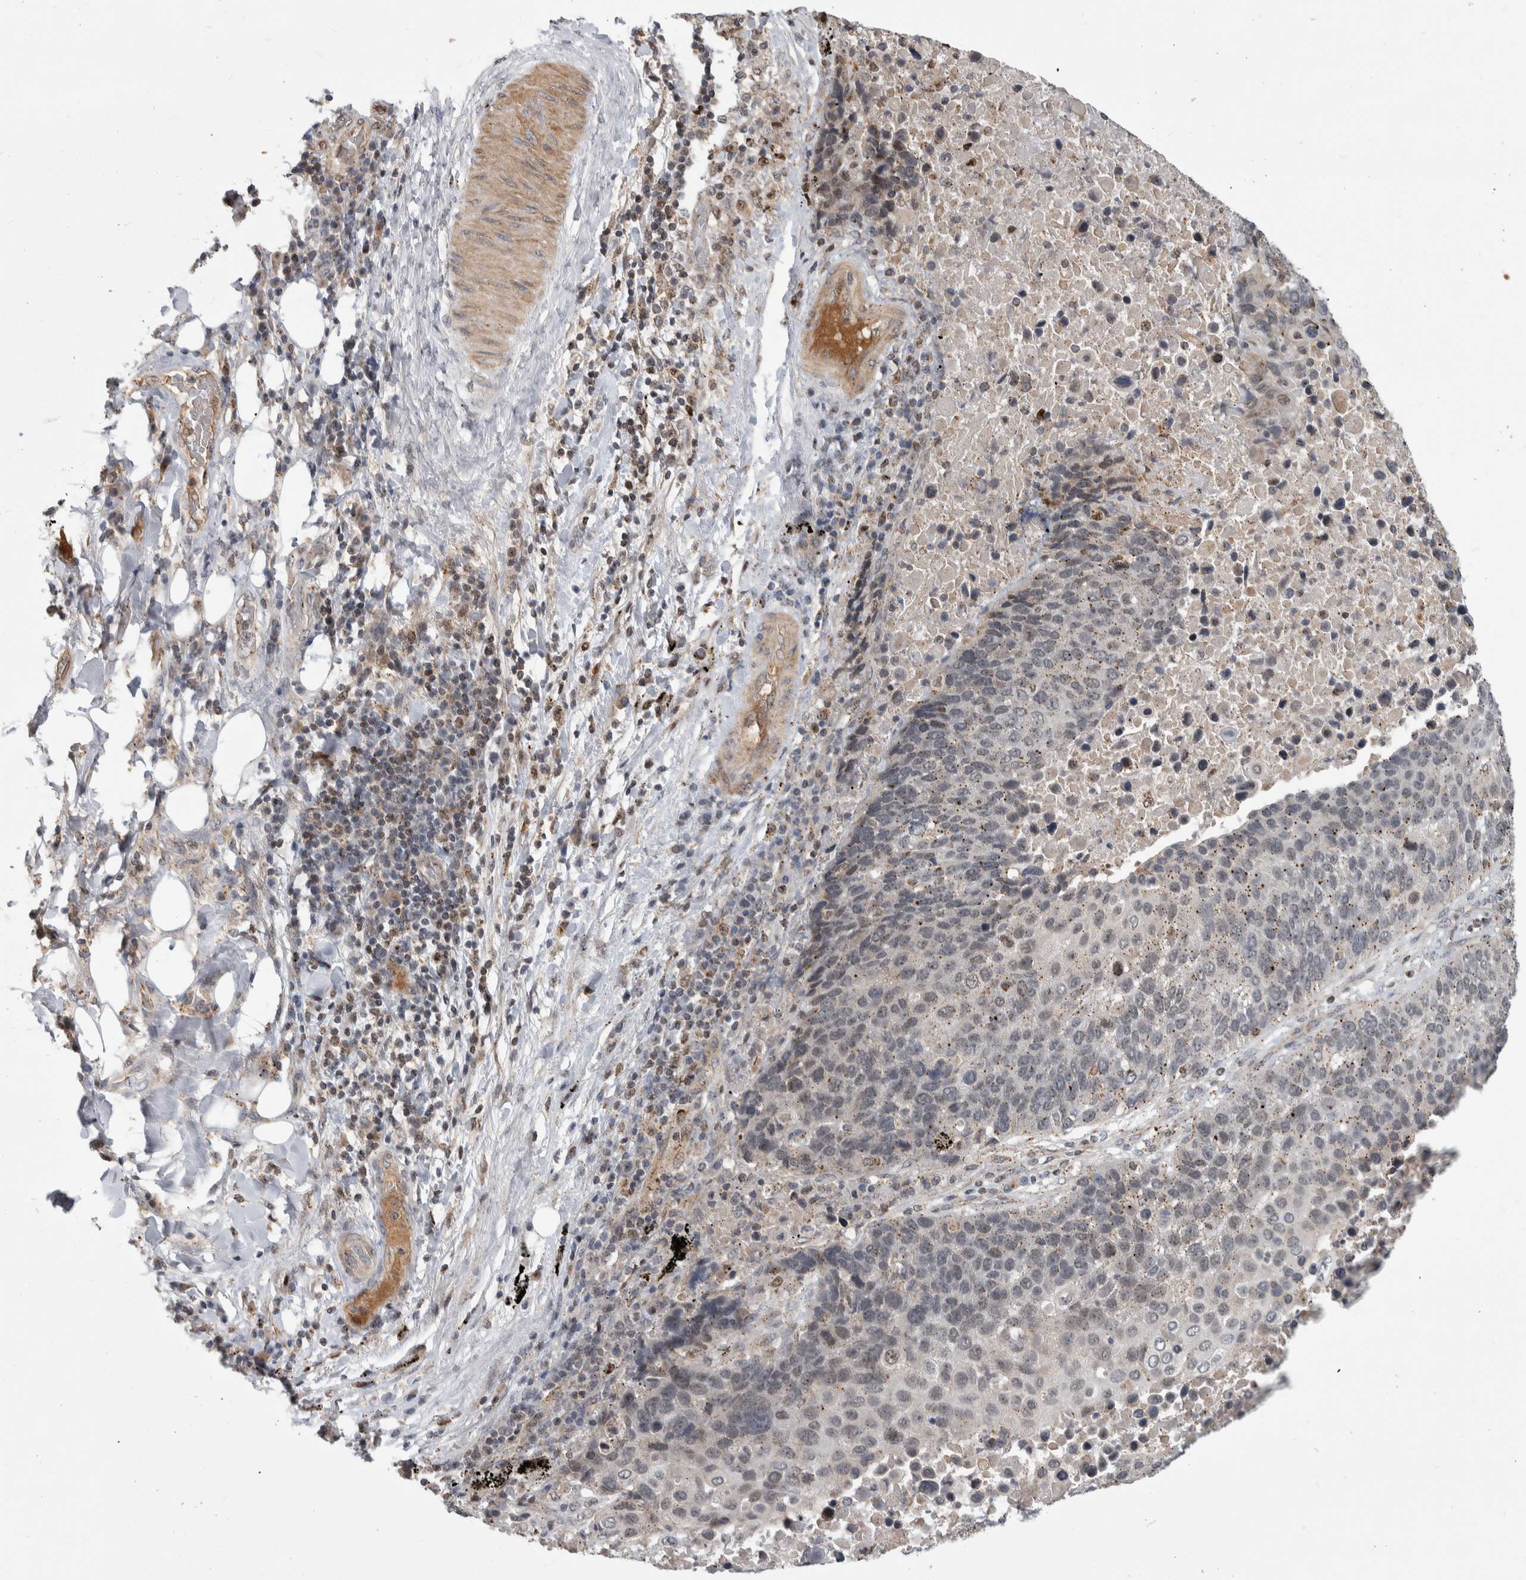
{"staining": {"intensity": "negative", "quantity": "none", "location": "none"}, "tissue": "lung cancer", "cell_type": "Tumor cells", "image_type": "cancer", "snomed": [{"axis": "morphology", "description": "Squamous cell carcinoma, NOS"}, {"axis": "topography", "description": "Lung"}], "caption": "An immunohistochemistry (IHC) histopathology image of squamous cell carcinoma (lung) is shown. There is no staining in tumor cells of squamous cell carcinoma (lung). Nuclei are stained in blue.", "gene": "MSL1", "patient": {"sex": "male", "age": 66}}